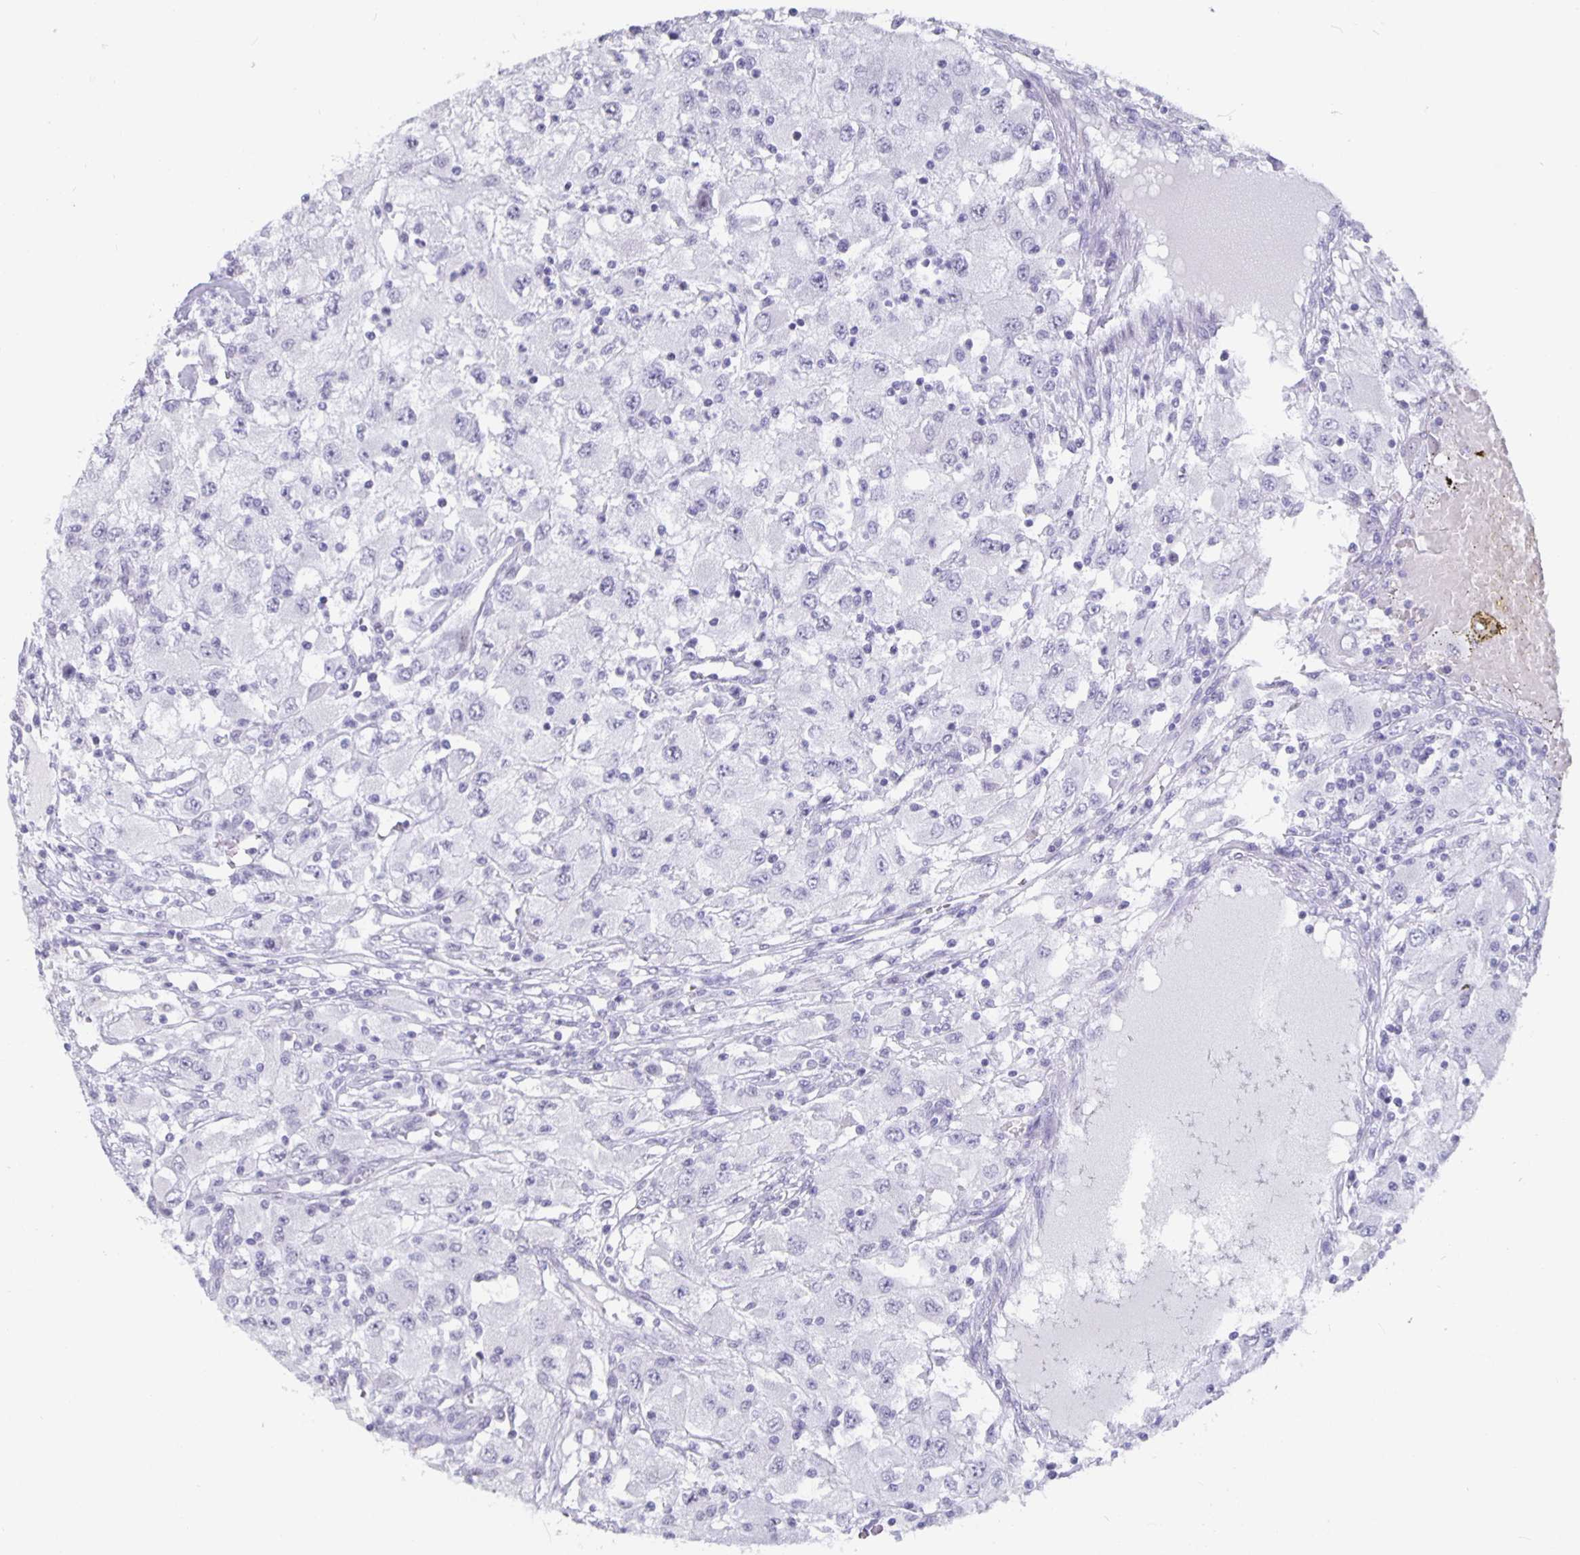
{"staining": {"intensity": "negative", "quantity": "none", "location": "none"}, "tissue": "renal cancer", "cell_type": "Tumor cells", "image_type": "cancer", "snomed": [{"axis": "morphology", "description": "Adenocarcinoma, NOS"}, {"axis": "topography", "description": "Kidney"}], "caption": "Renal cancer was stained to show a protein in brown. There is no significant positivity in tumor cells.", "gene": "OLIG2", "patient": {"sex": "female", "age": 67}}